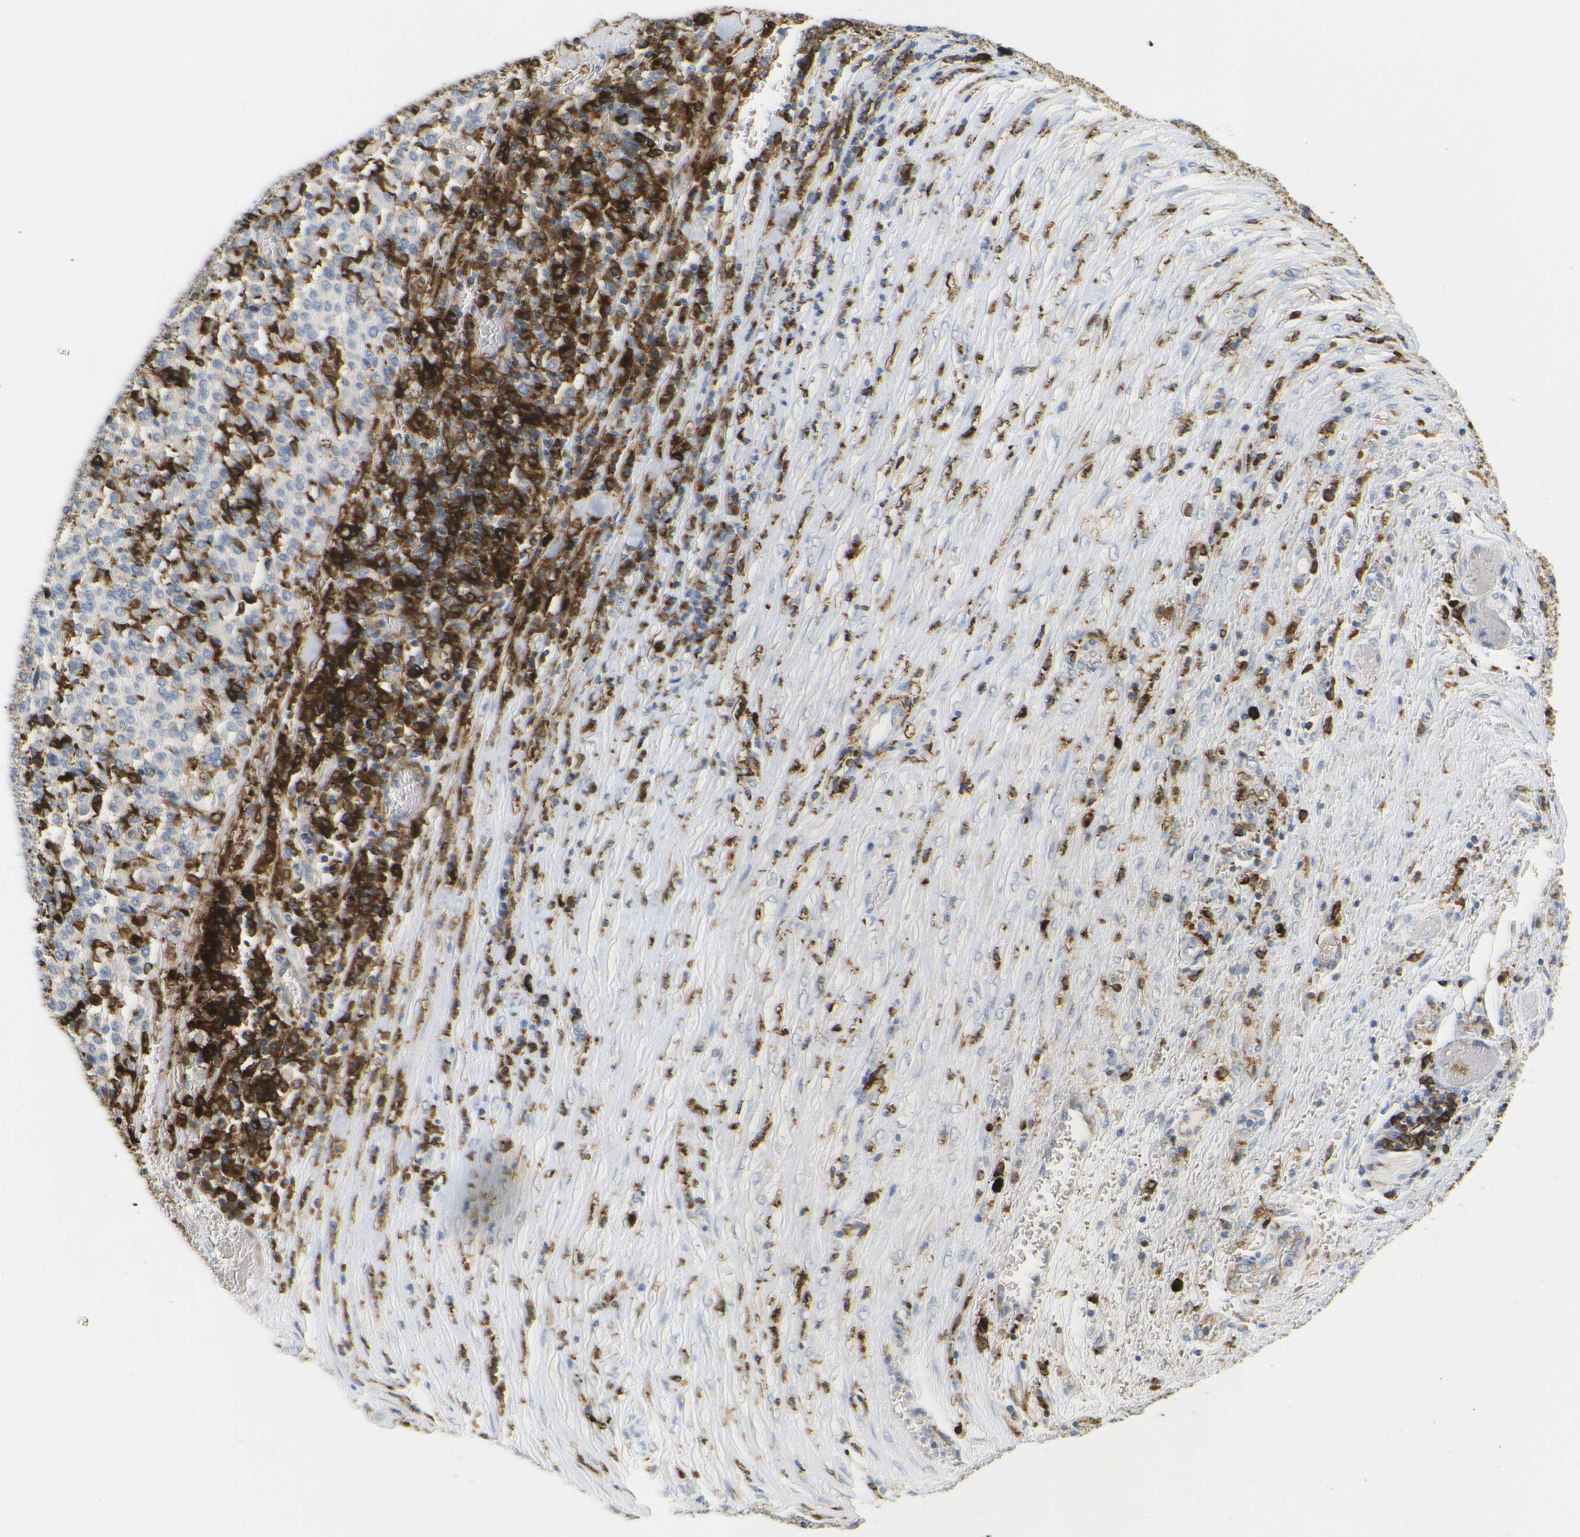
{"staining": {"intensity": "negative", "quantity": "none", "location": "none"}, "tissue": "melanoma", "cell_type": "Tumor cells", "image_type": "cancer", "snomed": [{"axis": "morphology", "description": "Malignant melanoma, Metastatic site"}, {"axis": "topography", "description": "Pancreas"}], "caption": "High power microscopy image of an immunohistochemistry image of melanoma, revealing no significant expression in tumor cells. (DAB (3,3'-diaminobenzidine) IHC, high magnification).", "gene": "HLA-DQB1", "patient": {"sex": "female", "age": 30}}